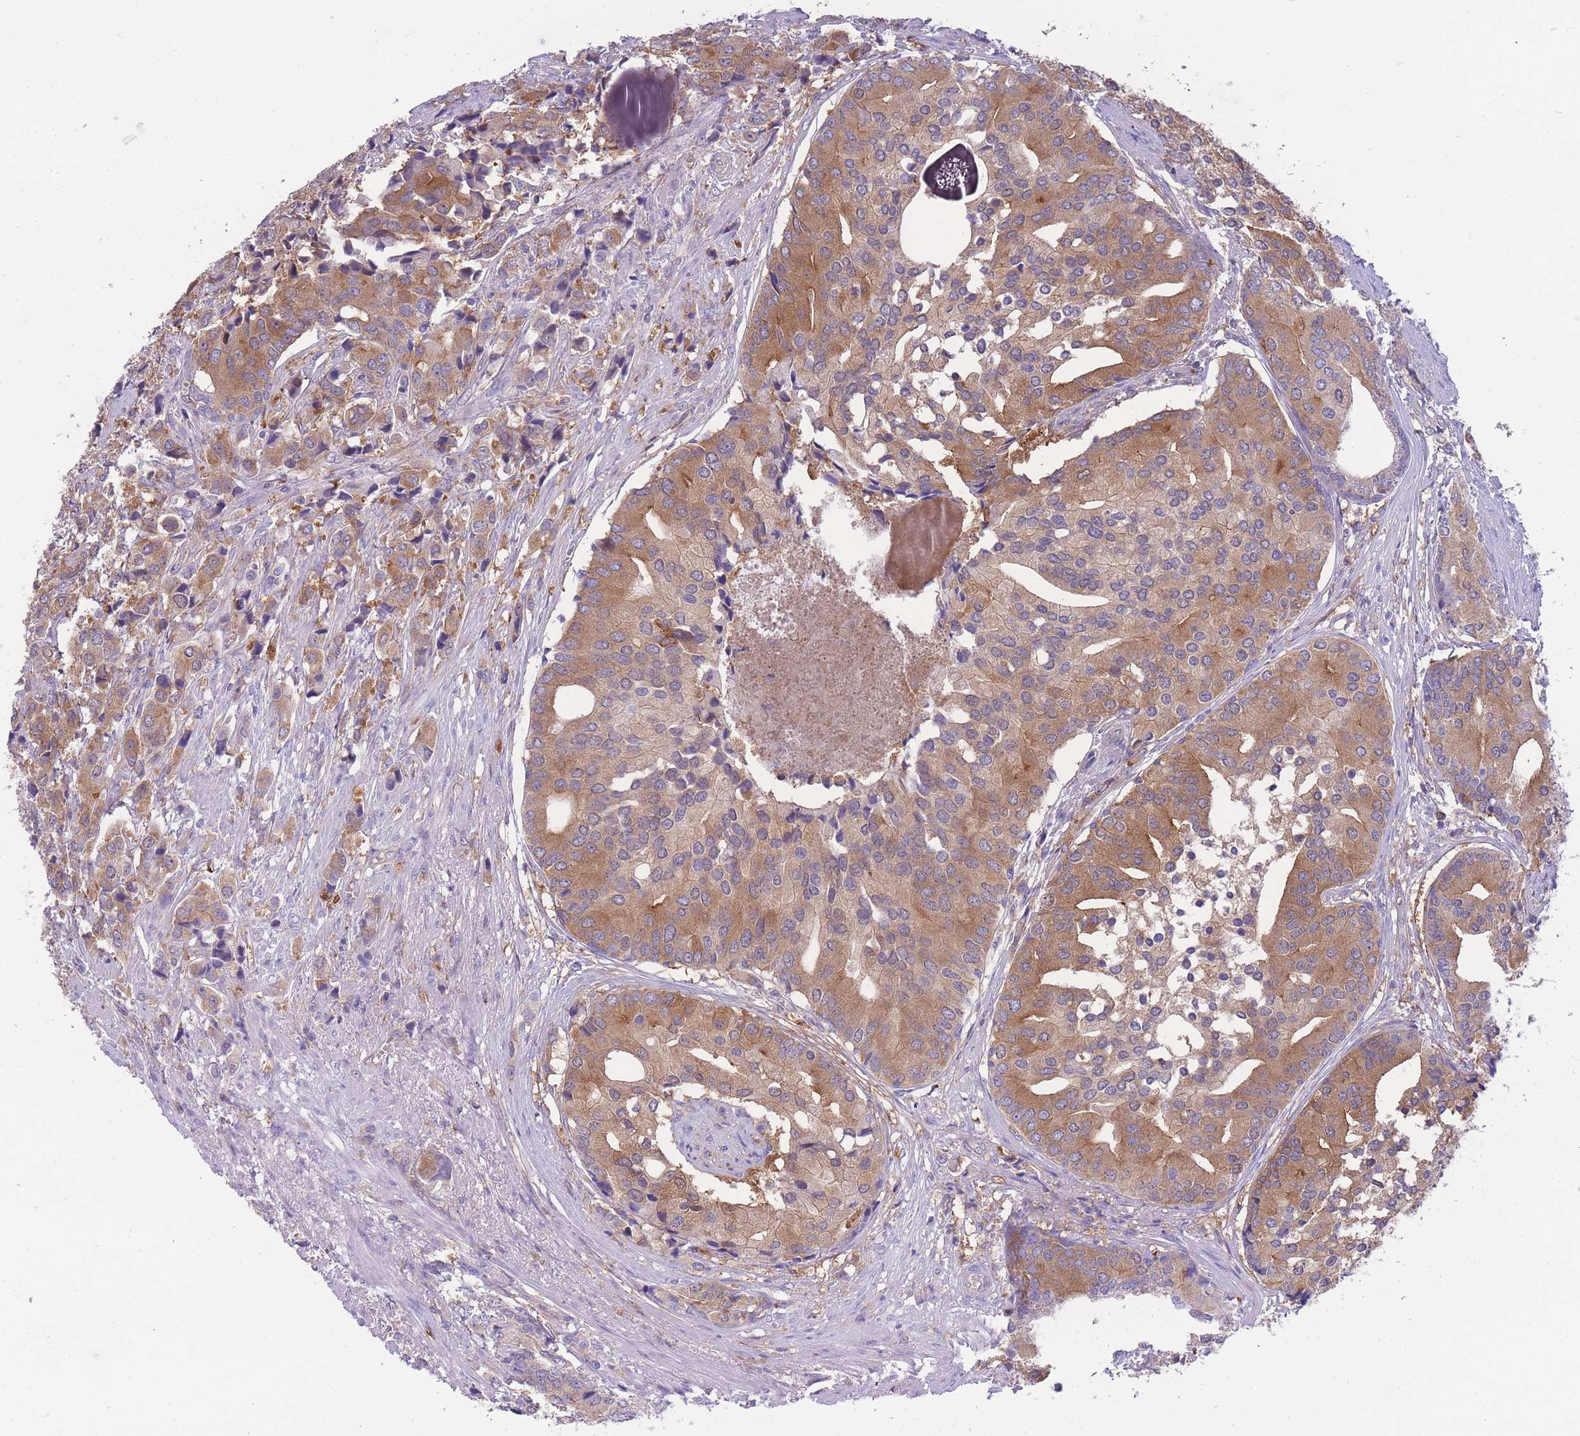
{"staining": {"intensity": "moderate", "quantity": "25%-75%", "location": "cytoplasmic/membranous"}, "tissue": "prostate cancer", "cell_type": "Tumor cells", "image_type": "cancer", "snomed": [{"axis": "morphology", "description": "Adenocarcinoma, High grade"}, {"axis": "topography", "description": "Prostate"}], "caption": "Protein staining displays moderate cytoplasmic/membranous positivity in about 25%-75% of tumor cells in prostate cancer (adenocarcinoma (high-grade)).", "gene": "NAMPT", "patient": {"sex": "male", "age": 62}}